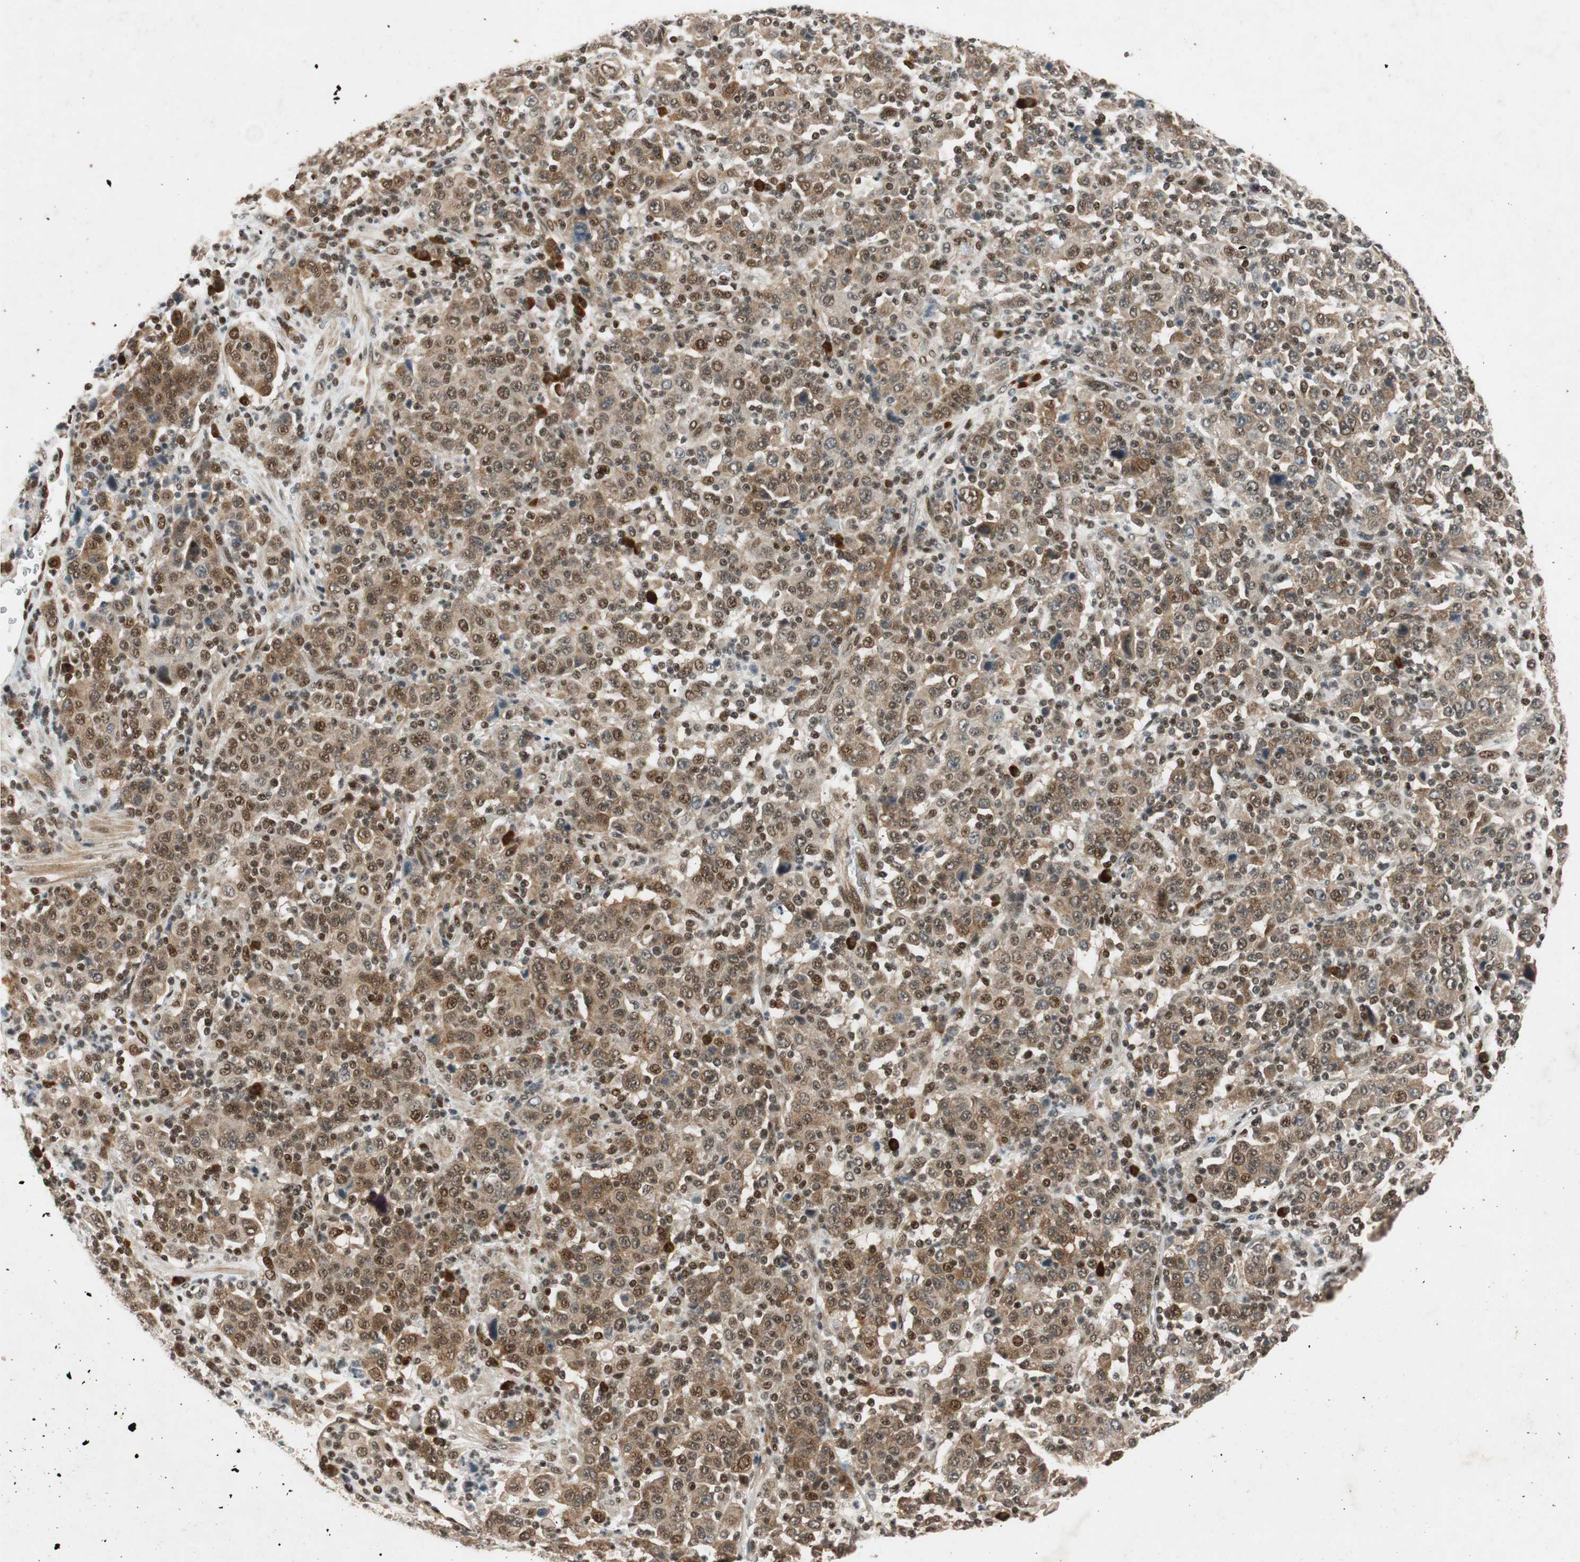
{"staining": {"intensity": "moderate", "quantity": ">75%", "location": "cytoplasmic/membranous,nuclear"}, "tissue": "stomach cancer", "cell_type": "Tumor cells", "image_type": "cancer", "snomed": [{"axis": "morphology", "description": "Normal tissue, NOS"}, {"axis": "morphology", "description": "Adenocarcinoma, NOS"}, {"axis": "topography", "description": "Stomach, upper"}, {"axis": "topography", "description": "Stomach"}], "caption": "Tumor cells show medium levels of moderate cytoplasmic/membranous and nuclear expression in approximately >75% of cells in human adenocarcinoma (stomach).", "gene": "NCBP3", "patient": {"sex": "male", "age": 59}}